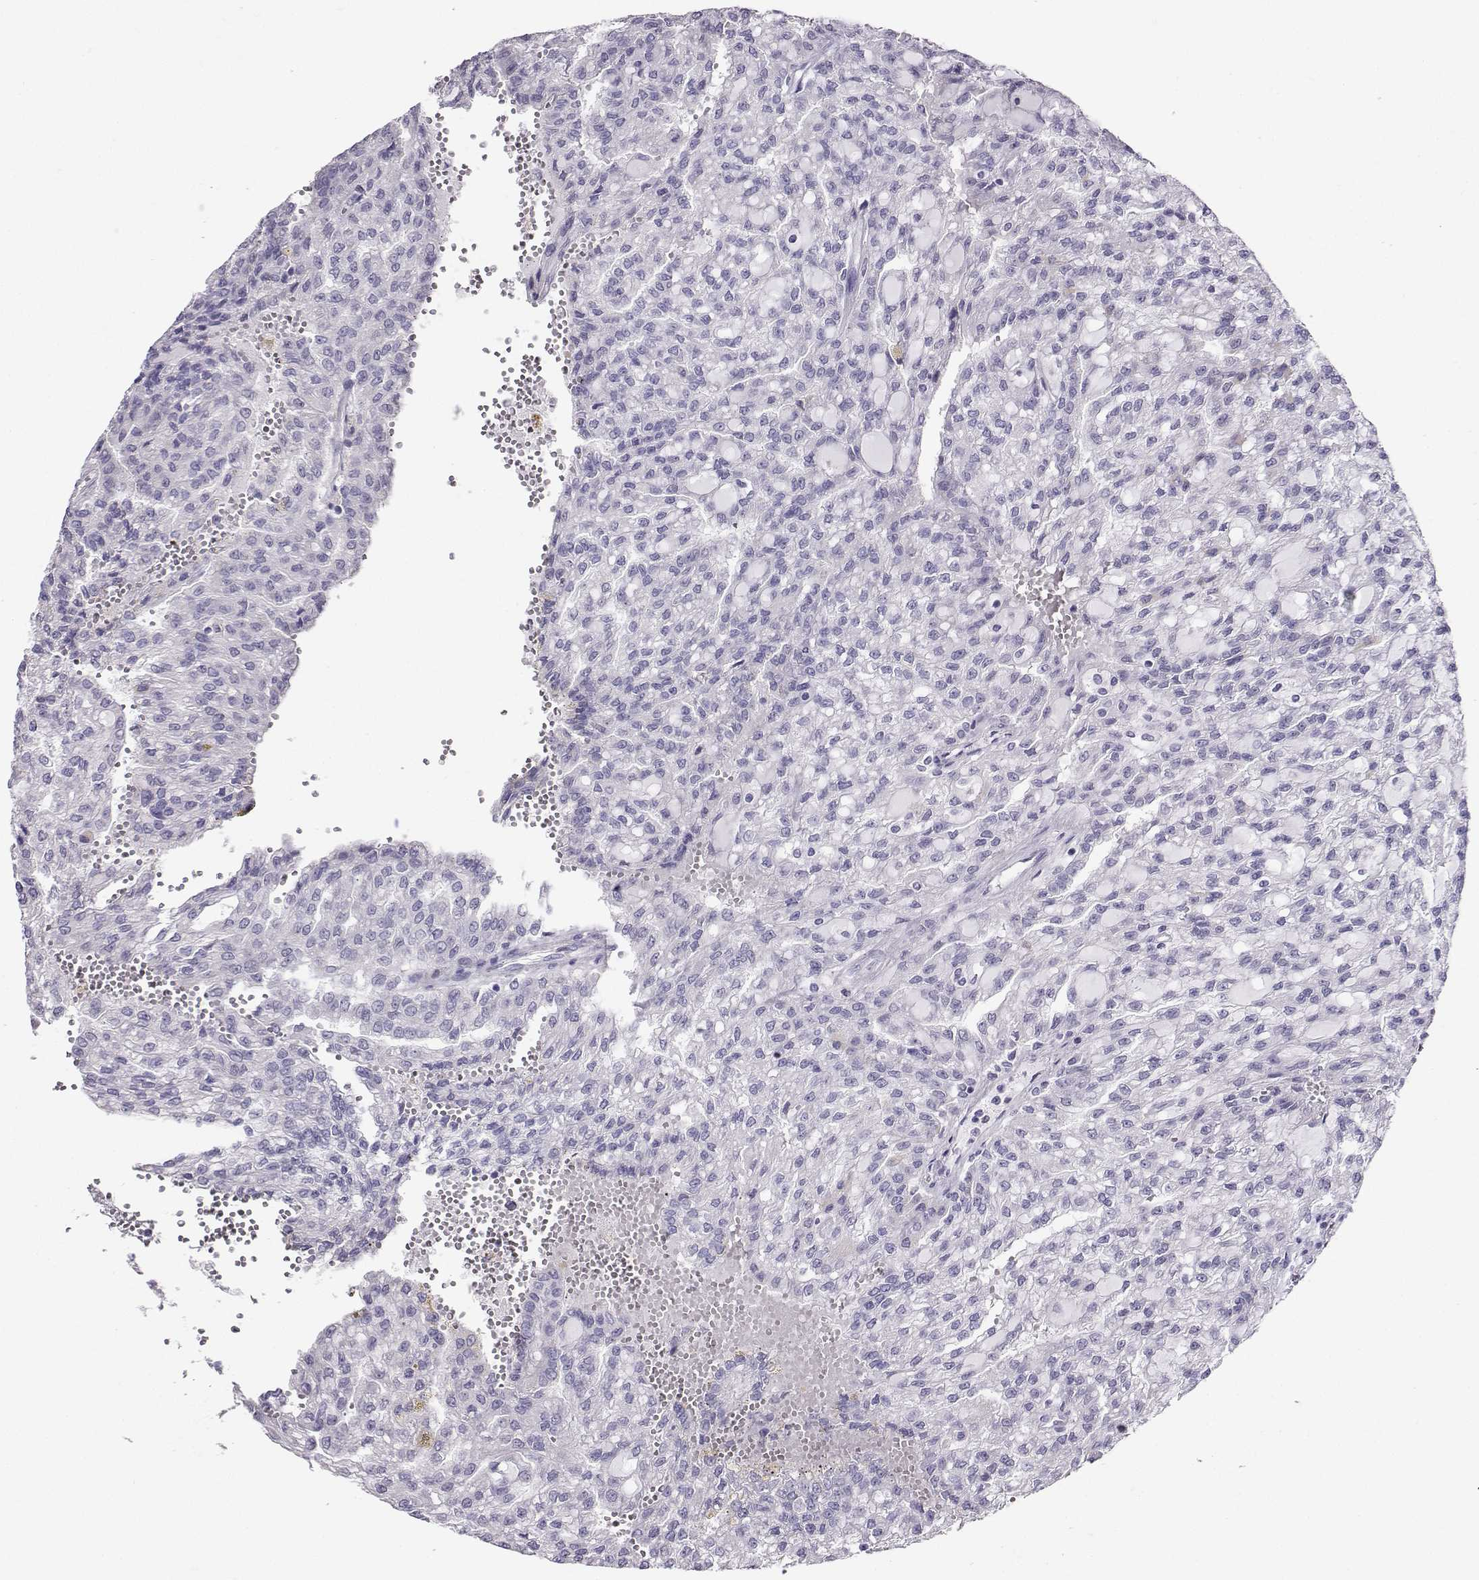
{"staining": {"intensity": "negative", "quantity": "none", "location": "none"}, "tissue": "renal cancer", "cell_type": "Tumor cells", "image_type": "cancer", "snomed": [{"axis": "morphology", "description": "Adenocarcinoma, NOS"}, {"axis": "topography", "description": "Kidney"}], "caption": "This is an immunohistochemistry photomicrograph of human renal cancer. There is no staining in tumor cells.", "gene": "AVP", "patient": {"sex": "male", "age": 63}}